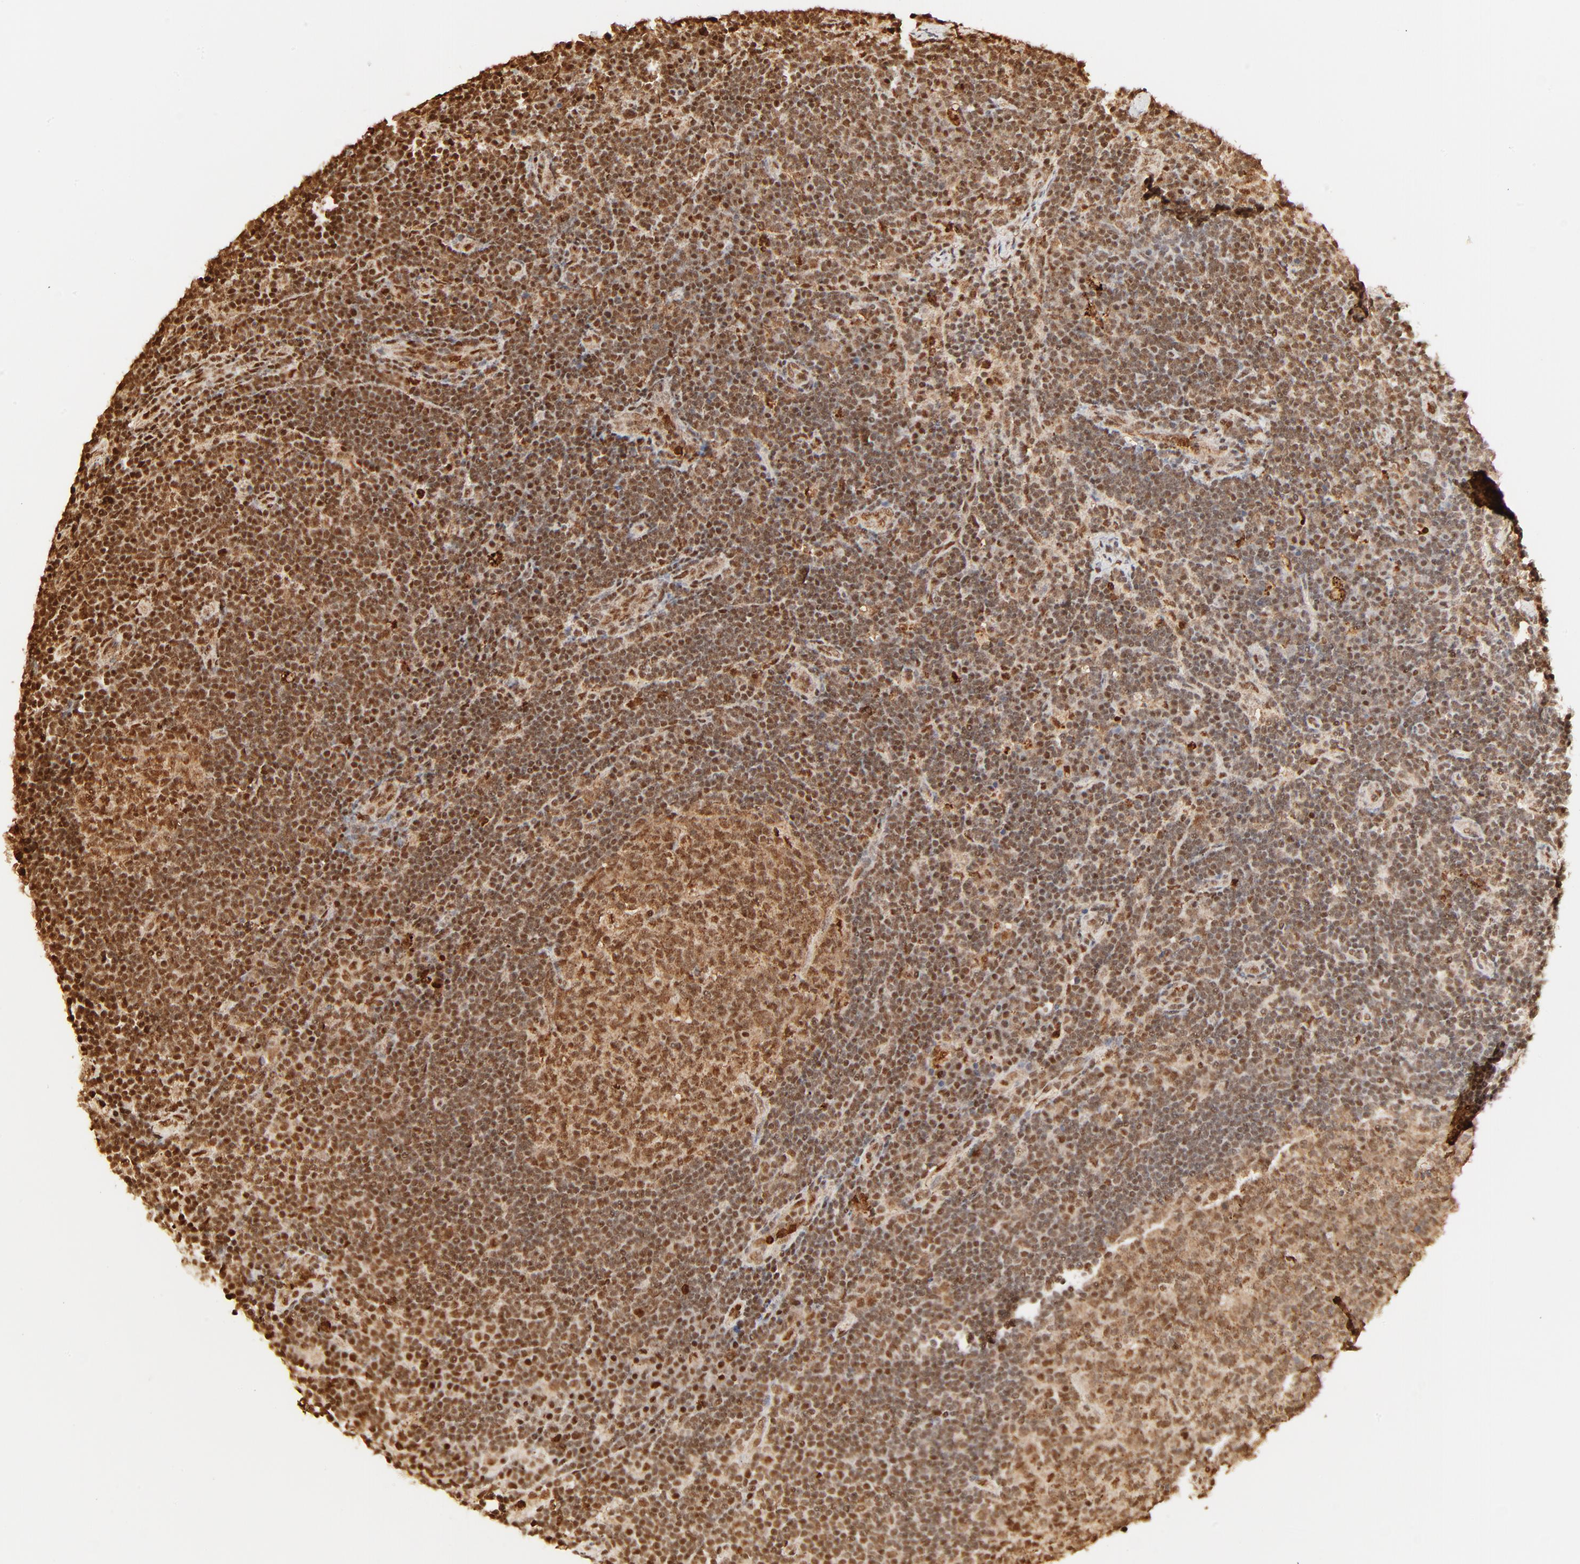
{"staining": {"intensity": "strong", "quantity": ">75%", "location": "cytoplasmic/membranous,nuclear"}, "tissue": "lymph node", "cell_type": "Germinal center cells", "image_type": "normal", "snomed": [{"axis": "morphology", "description": "Normal tissue, NOS"}, {"axis": "morphology", "description": "Squamous cell carcinoma, metastatic, NOS"}, {"axis": "topography", "description": "Lymph node"}], "caption": "Unremarkable lymph node was stained to show a protein in brown. There is high levels of strong cytoplasmic/membranous,nuclear positivity in approximately >75% of germinal center cells.", "gene": "FAM50A", "patient": {"sex": "female", "age": 53}}